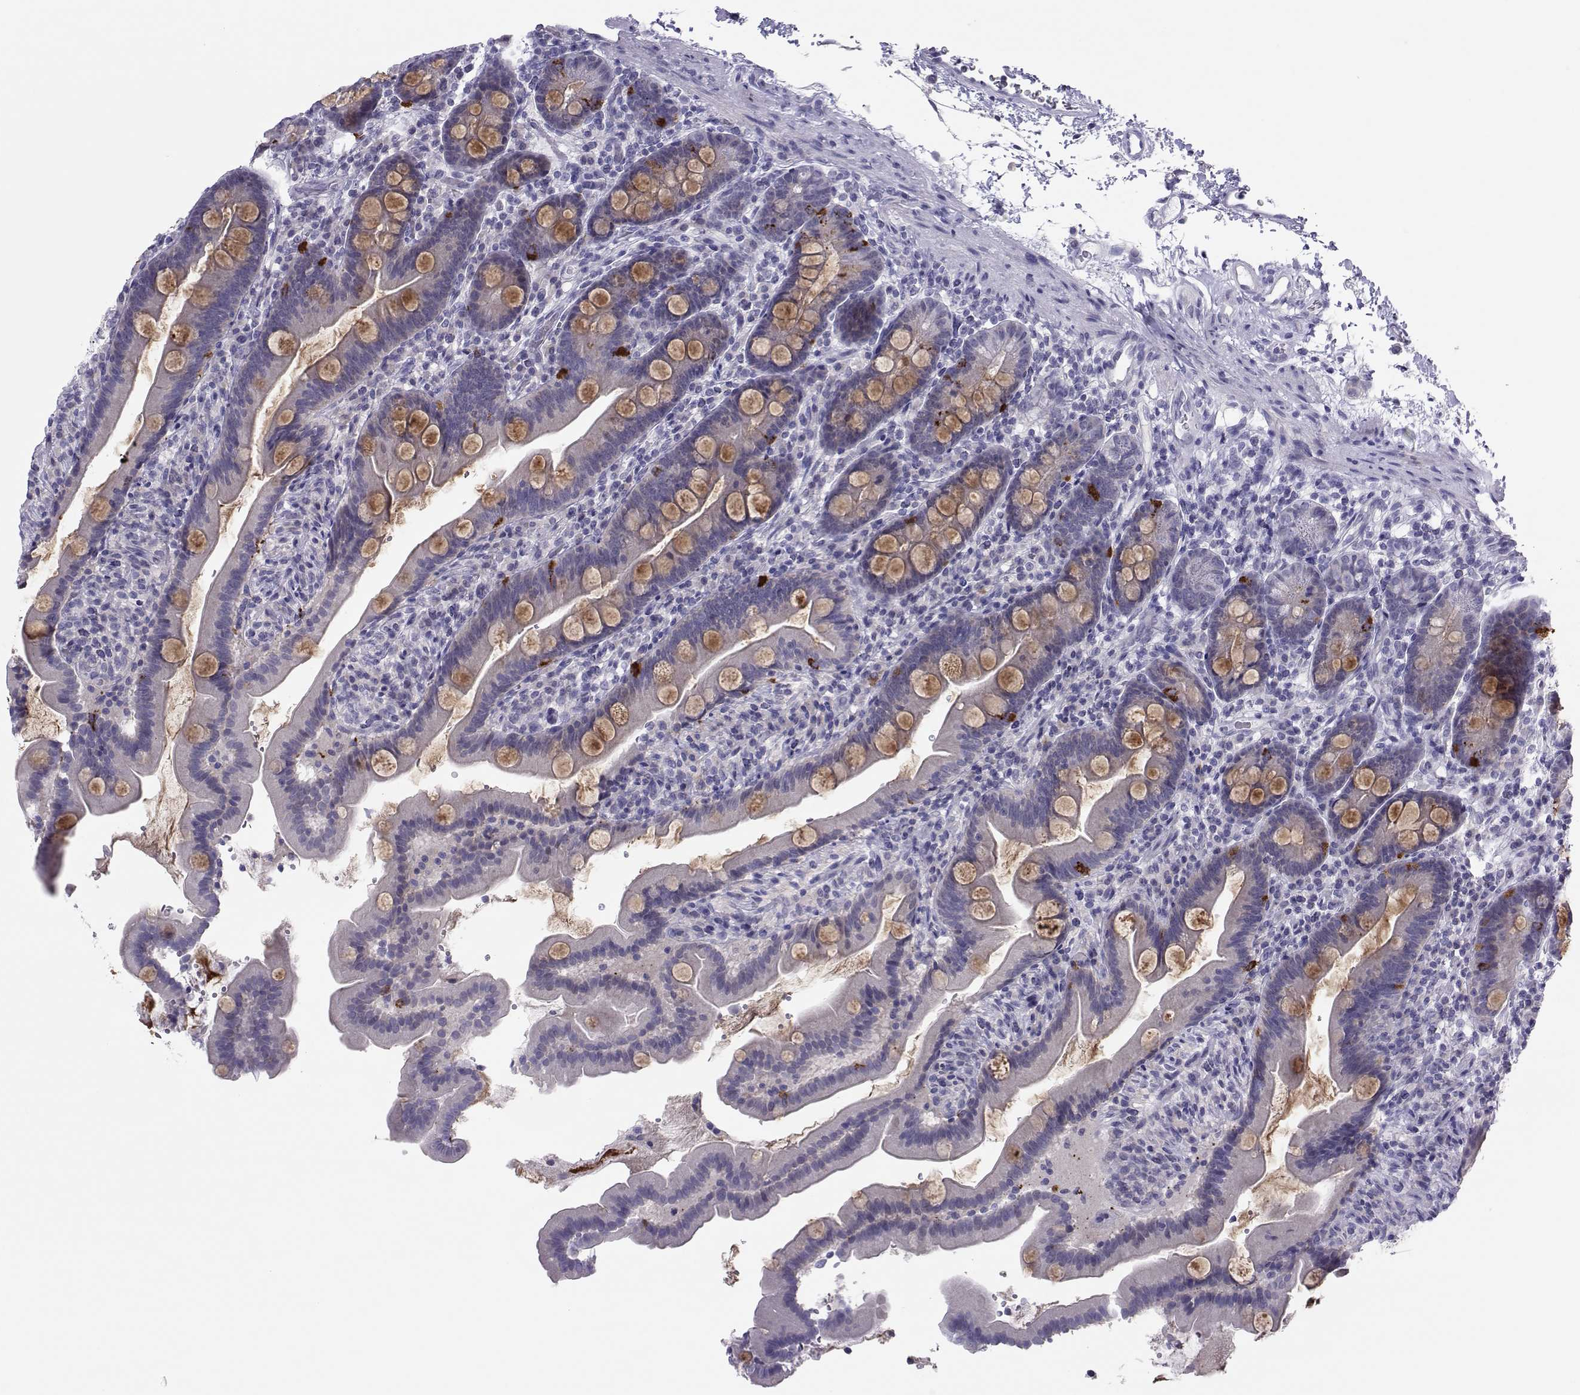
{"staining": {"intensity": "moderate", "quantity": "25%-75%", "location": "cytoplasmic/membranous"}, "tissue": "small intestine", "cell_type": "Glandular cells", "image_type": "normal", "snomed": [{"axis": "morphology", "description": "Normal tissue, NOS"}, {"axis": "topography", "description": "Small intestine"}], "caption": "Approximately 25%-75% of glandular cells in unremarkable human small intestine demonstrate moderate cytoplasmic/membranous protein expression as visualized by brown immunohistochemical staining.", "gene": "TRPM7", "patient": {"sex": "female", "age": 44}}